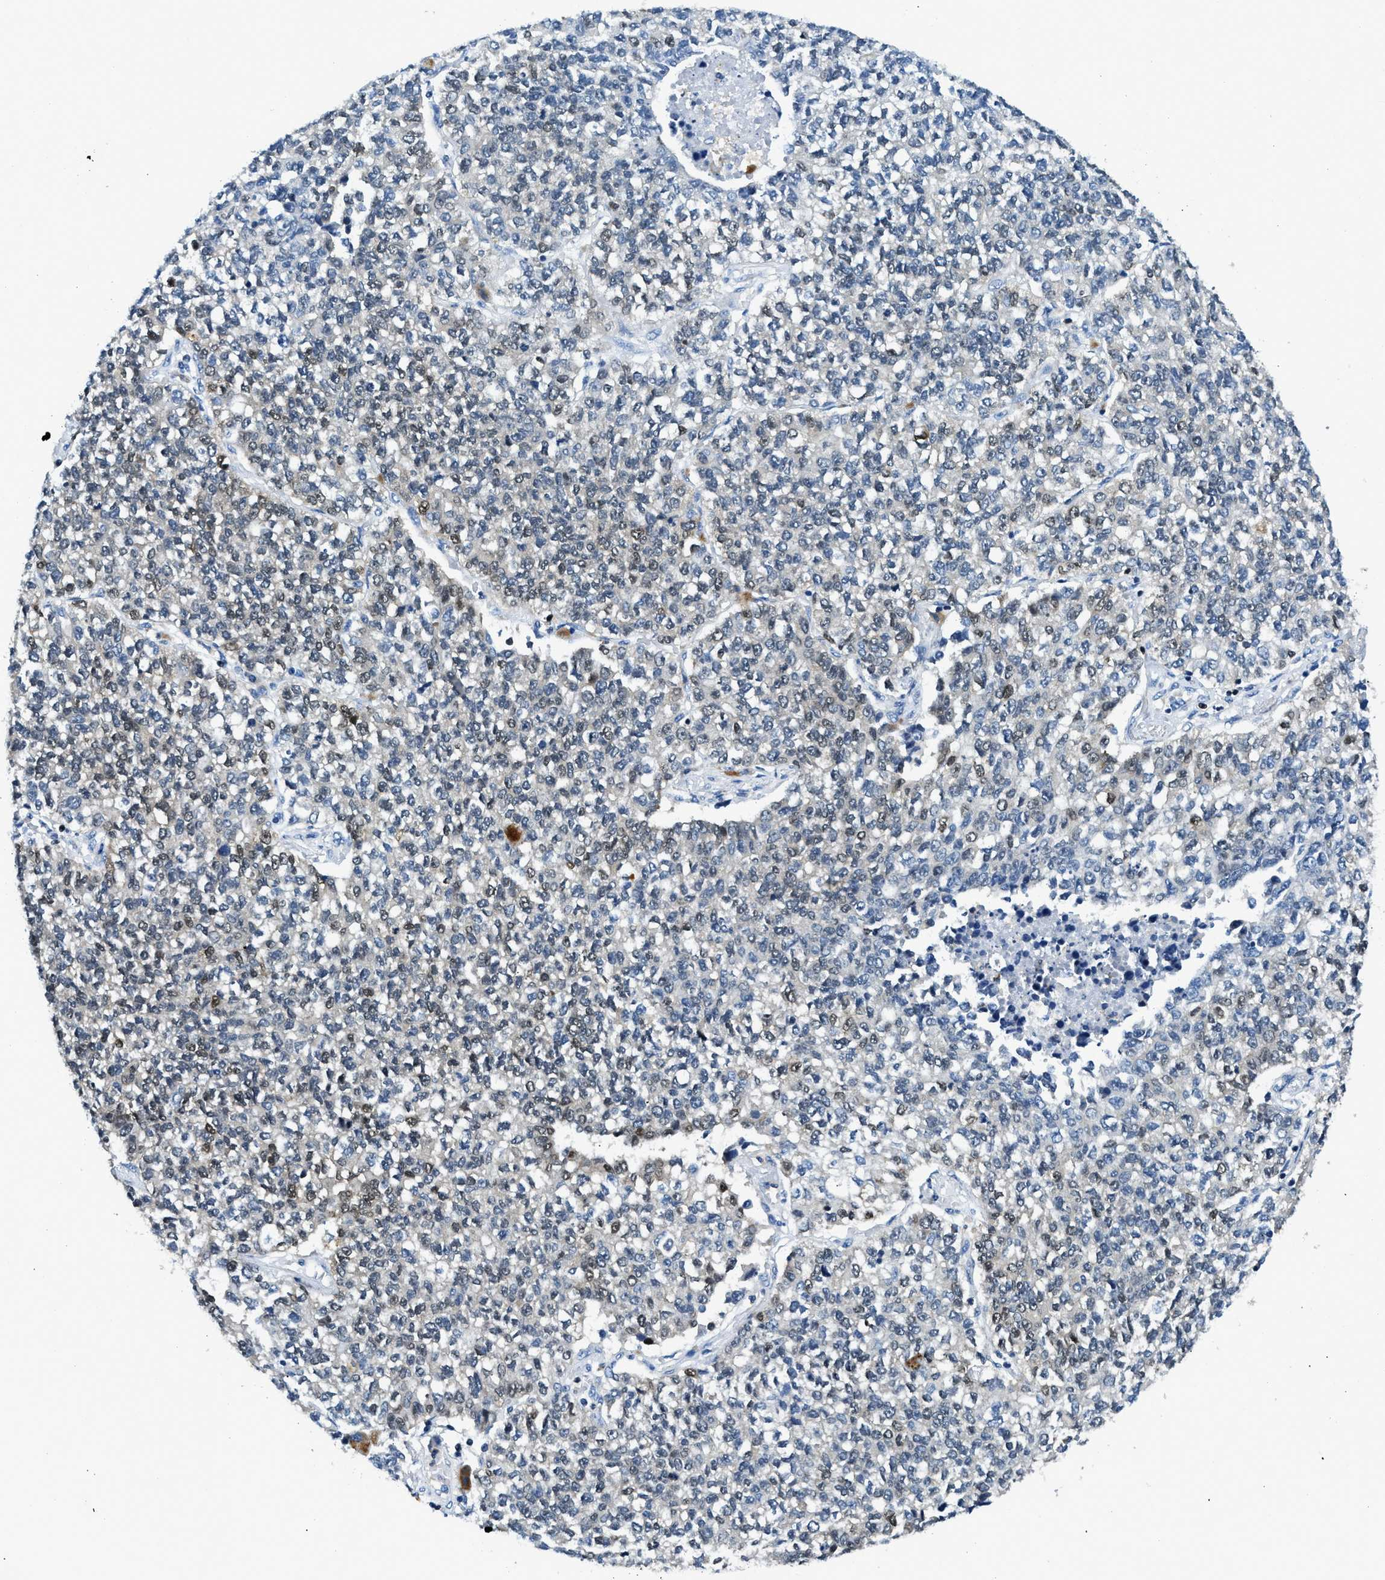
{"staining": {"intensity": "weak", "quantity": "<25%", "location": "nuclear"}, "tissue": "lung cancer", "cell_type": "Tumor cells", "image_type": "cancer", "snomed": [{"axis": "morphology", "description": "Adenocarcinoma, NOS"}, {"axis": "topography", "description": "Lung"}], "caption": "The photomicrograph exhibits no significant expression in tumor cells of lung cancer. (Stains: DAB (3,3'-diaminobenzidine) IHC with hematoxylin counter stain, Microscopy: brightfield microscopy at high magnification).", "gene": "TOX", "patient": {"sex": "male", "age": 49}}